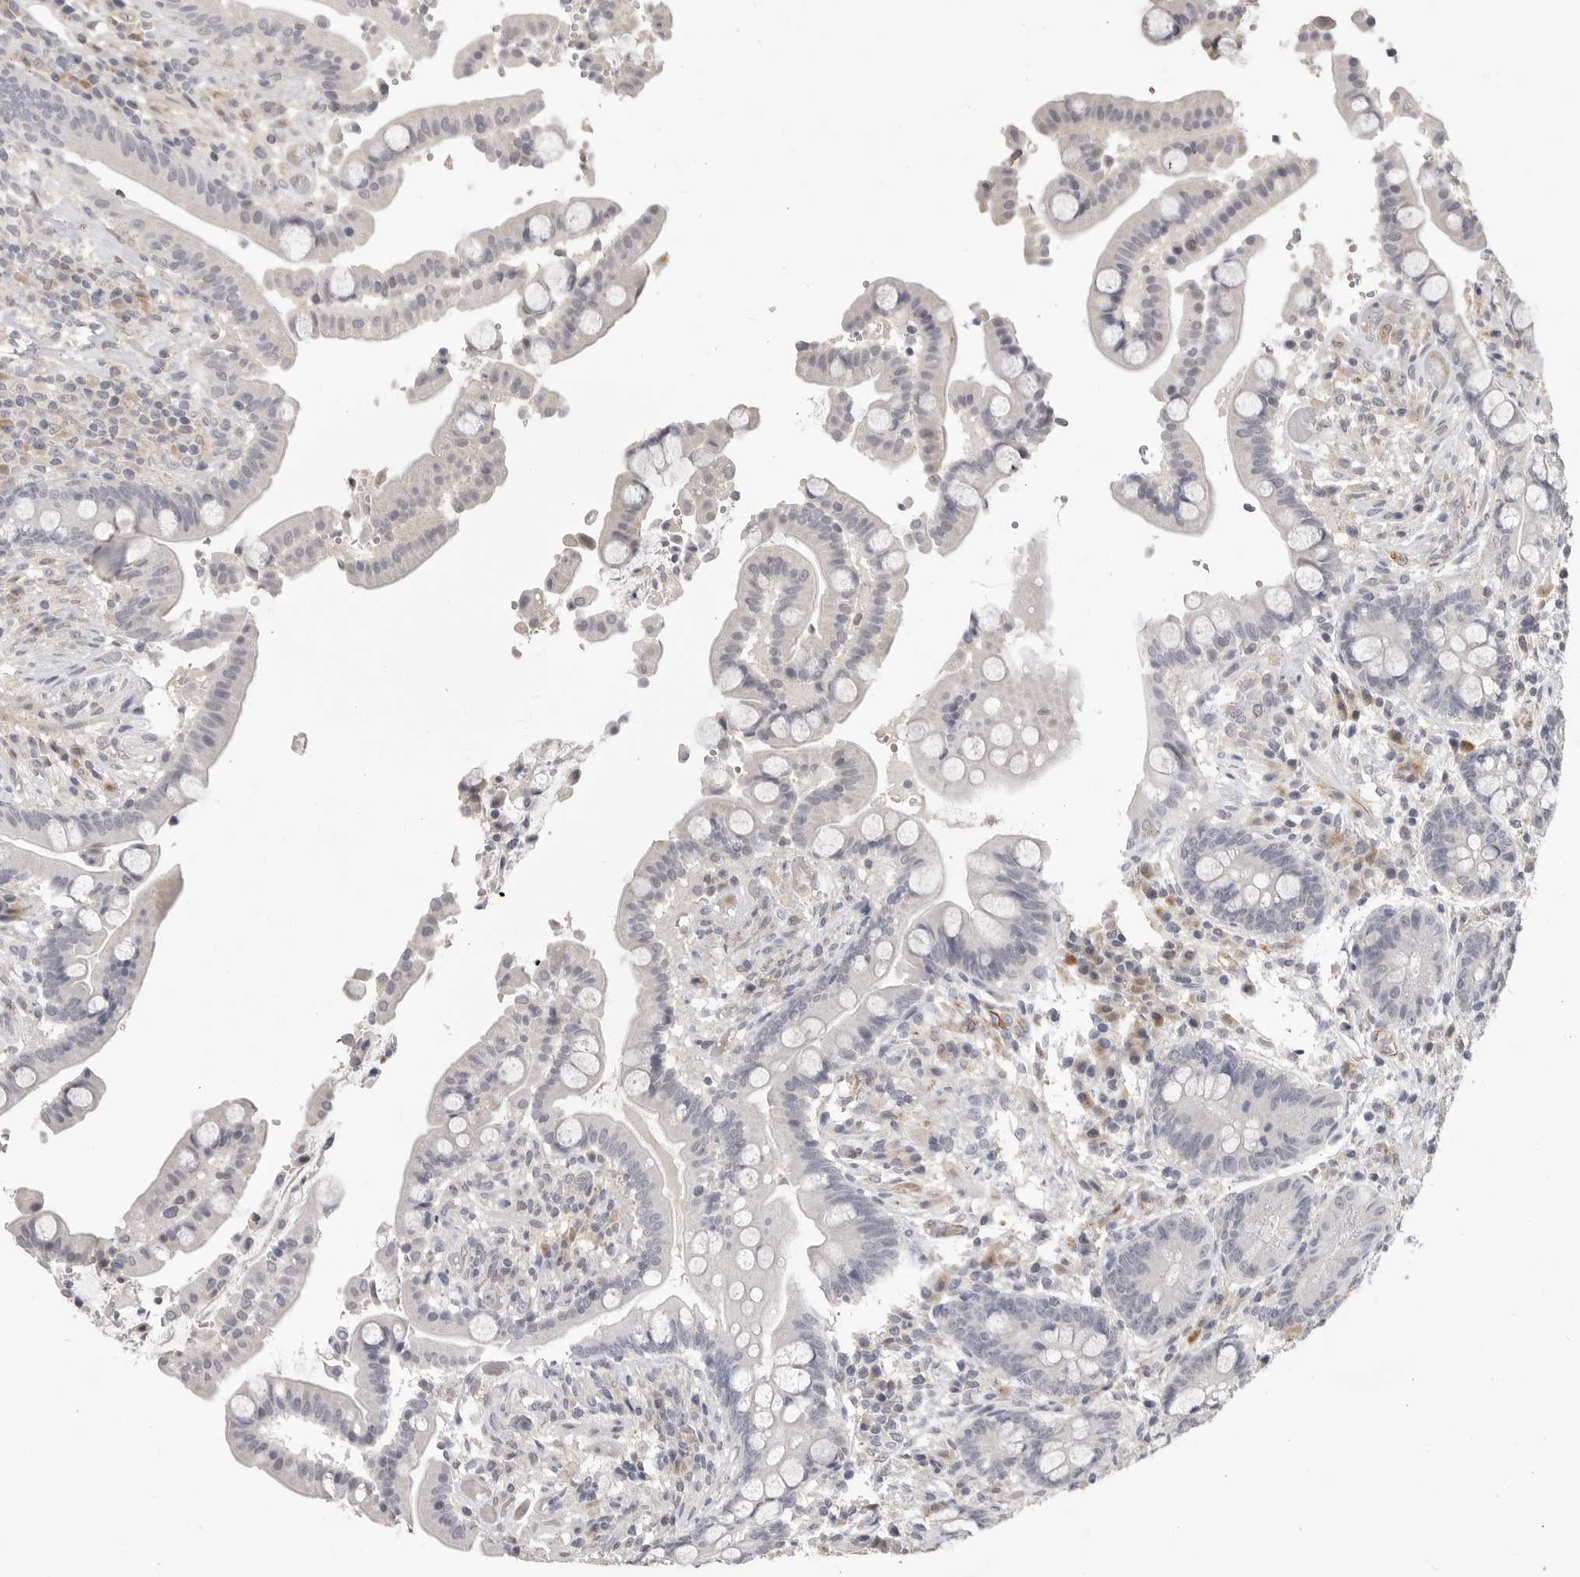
{"staining": {"intensity": "negative", "quantity": "none", "location": "none"}, "tissue": "colon", "cell_type": "Endothelial cells", "image_type": "normal", "snomed": [{"axis": "morphology", "description": "Normal tissue, NOS"}, {"axis": "topography", "description": "Colon"}], "caption": "Human colon stained for a protein using immunohistochemistry (IHC) shows no positivity in endothelial cells.", "gene": "PLEKHF1", "patient": {"sex": "male", "age": 73}}